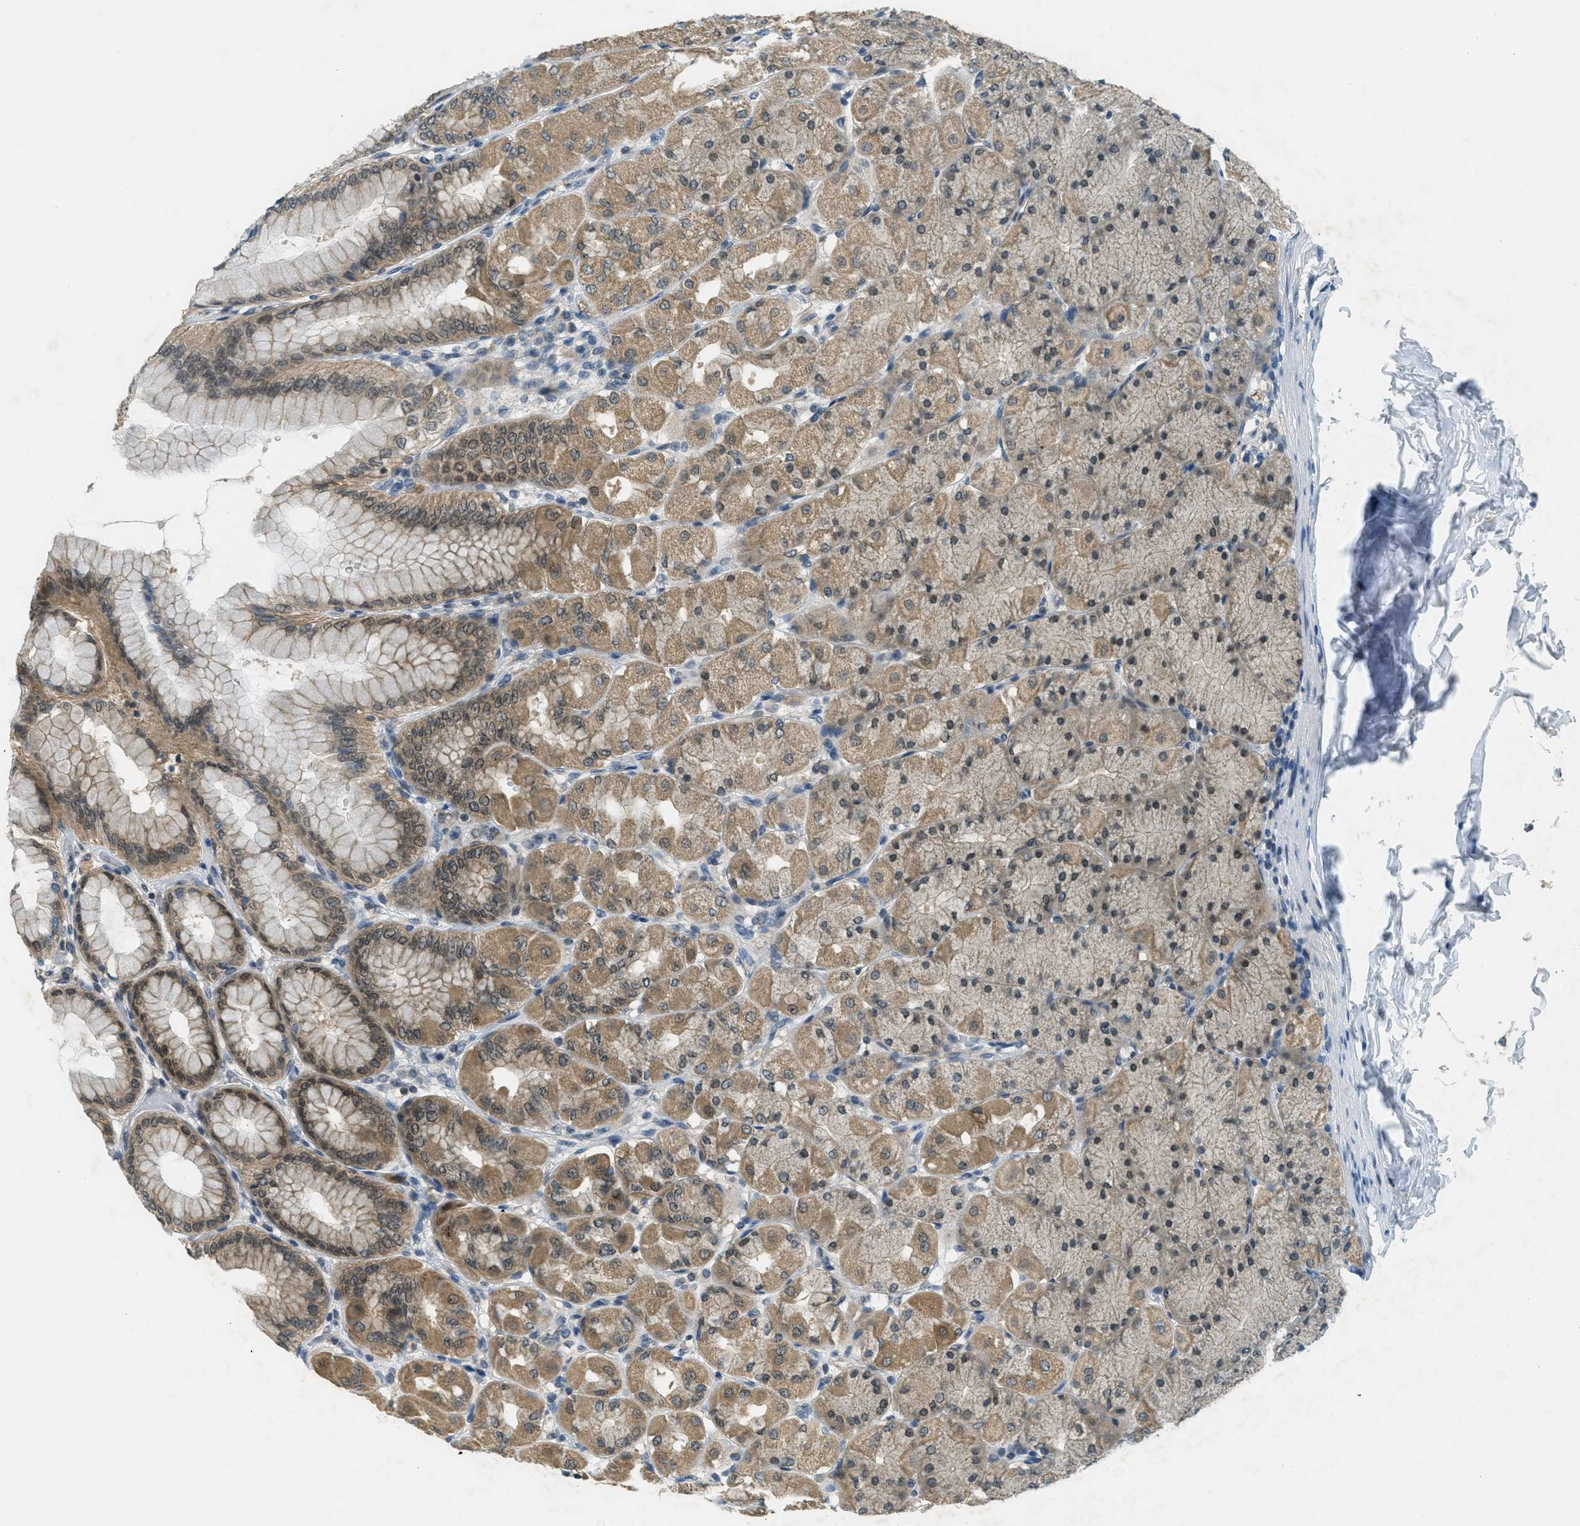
{"staining": {"intensity": "moderate", "quantity": "25%-75%", "location": "cytoplasmic/membranous,nuclear"}, "tissue": "stomach", "cell_type": "Glandular cells", "image_type": "normal", "snomed": [{"axis": "morphology", "description": "Normal tissue, NOS"}, {"axis": "topography", "description": "Stomach, upper"}], "caption": "Normal stomach demonstrates moderate cytoplasmic/membranous,nuclear expression in approximately 25%-75% of glandular cells, visualized by immunohistochemistry. Immunohistochemistry stains the protein in brown and the nuclei are stained blue.", "gene": "TCF20", "patient": {"sex": "female", "age": 56}}